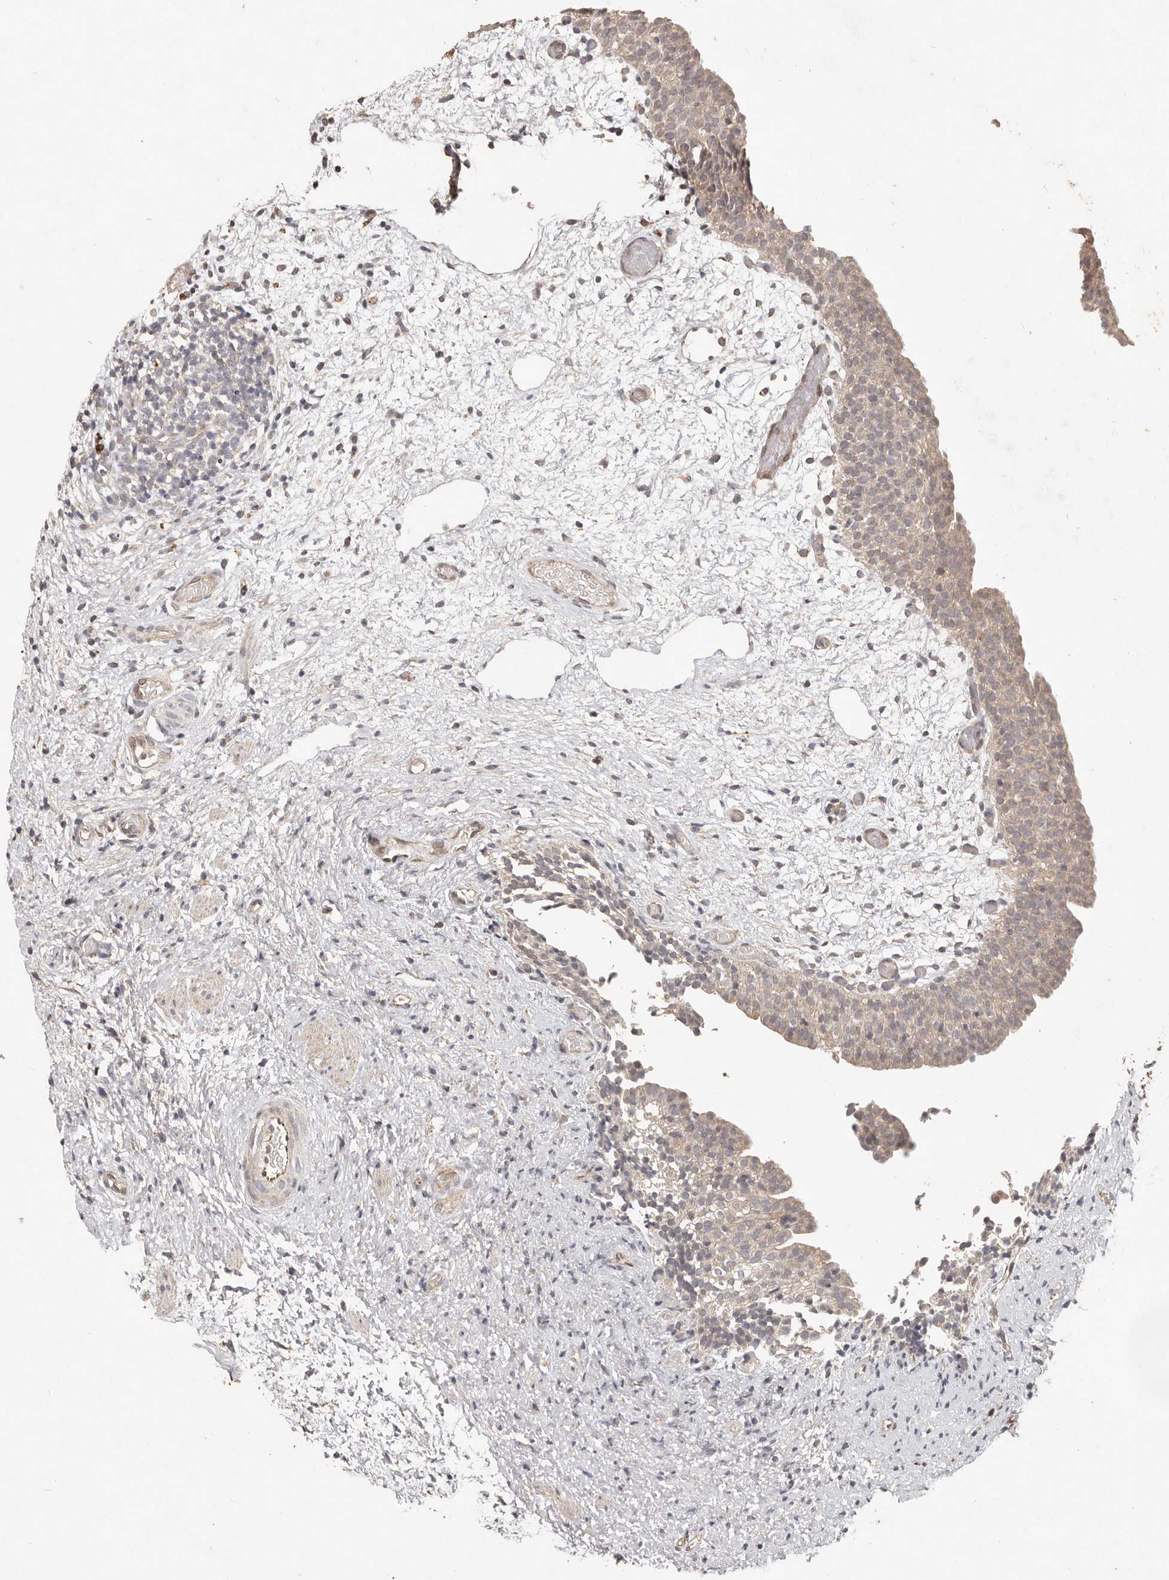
{"staining": {"intensity": "weak", "quantity": ">75%", "location": "cytoplasmic/membranous"}, "tissue": "urinary bladder", "cell_type": "Urothelial cells", "image_type": "normal", "snomed": [{"axis": "morphology", "description": "Normal tissue, NOS"}, {"axis": "topography", "description": "Urinary bladder"}], "caption": "The photomicrograph displays a brown stain indicating the presence of a protein in the cytoplasmic/membranous of urothelial cells in urinary bladder.", "gene": "PLOD2", "patient": {"sex": "male", "age": 1}}